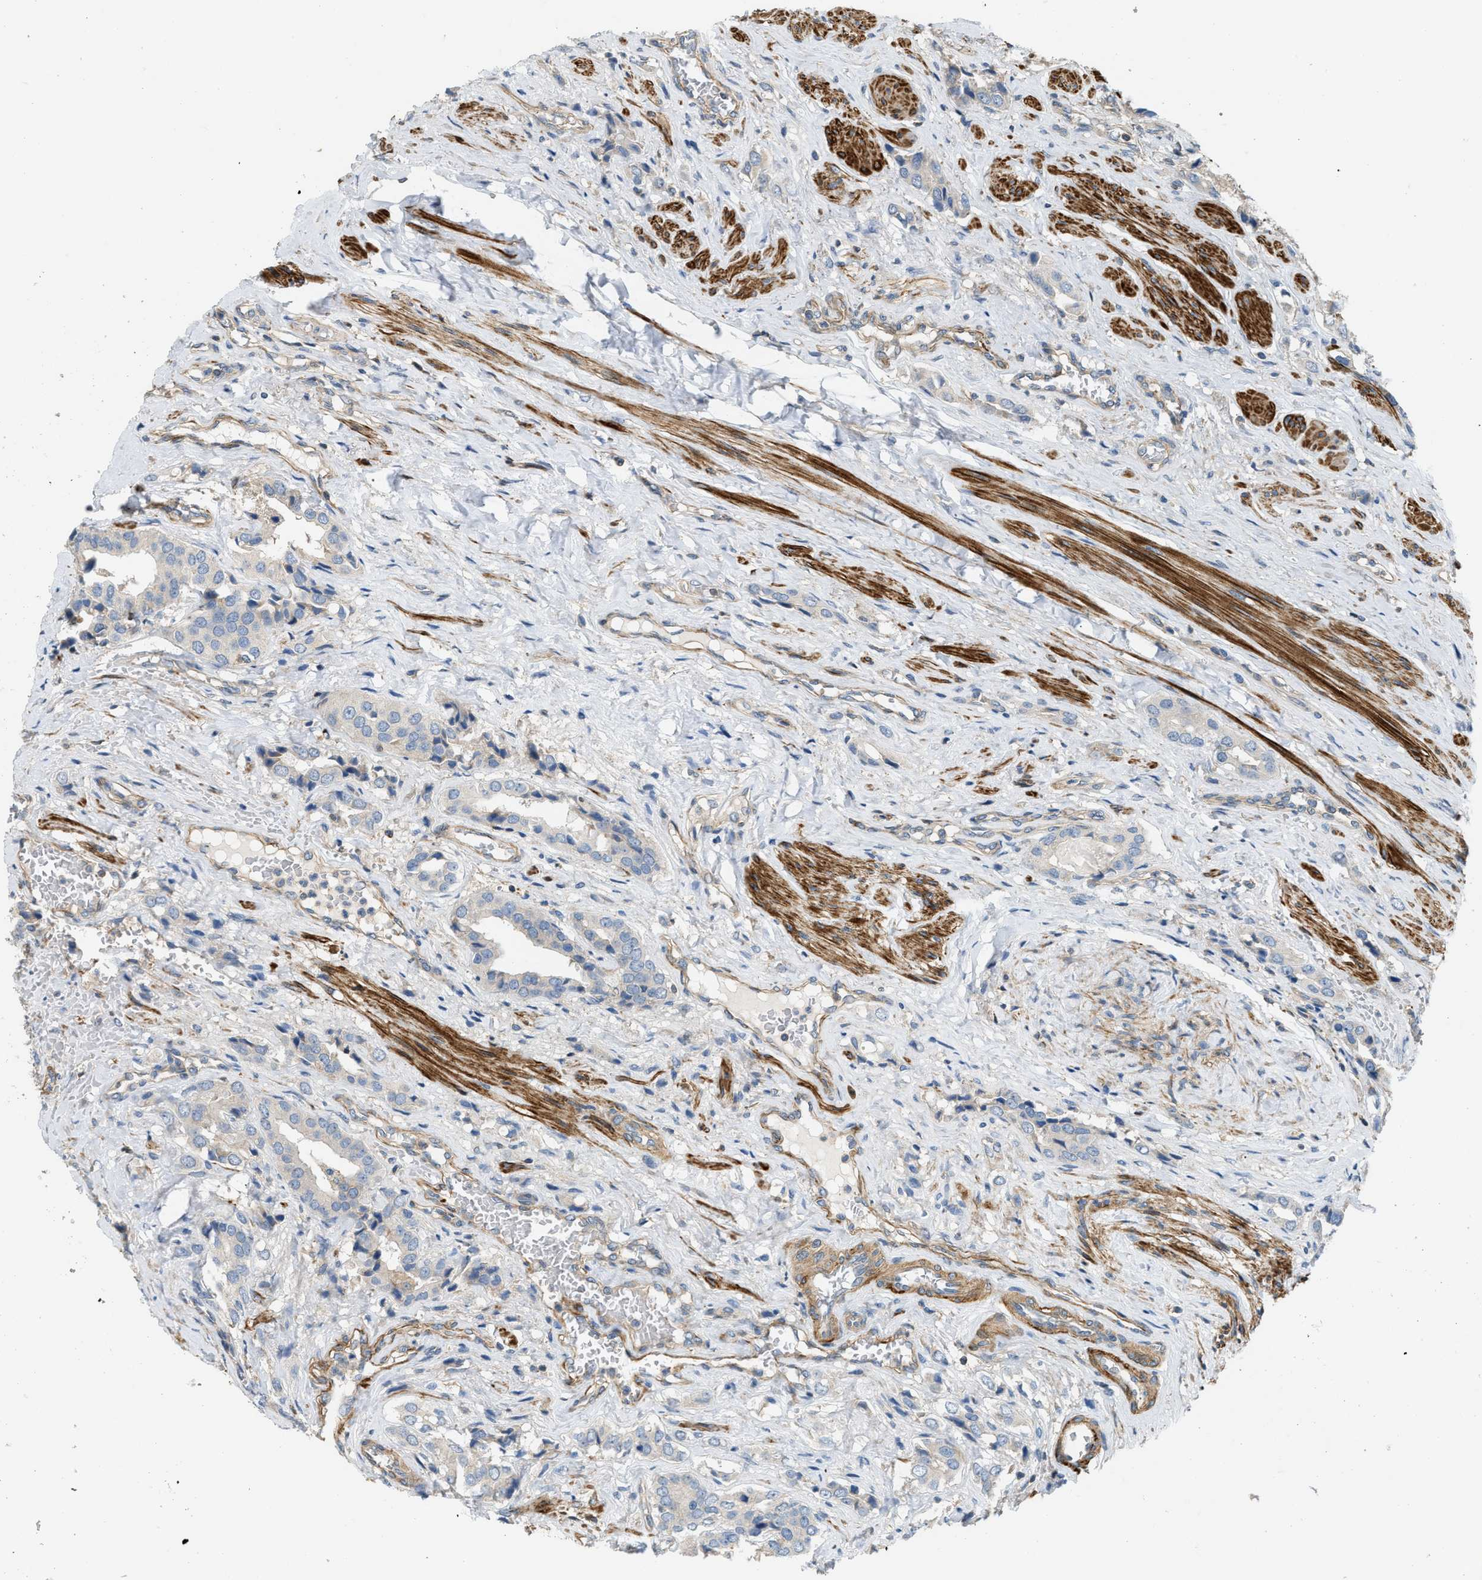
{"staining": {"intensity": "negative", "quantity": "none", "location": "none"}, "tissue": "prostate cancer", "cell_type": "Tumor cells", "image_type": "cancer", "snomed": [{"axis": "morphology", "description": "Adenocarcinoma, High grade"}, {"axis": "topography", "description": "Prostate"}], "caption": "Tumor cells show no significant protein expression in prostate adenocarcinoma (high-grade).", "gene": "BTN3A2", "patient": {"sex": "male", "age": 52}}